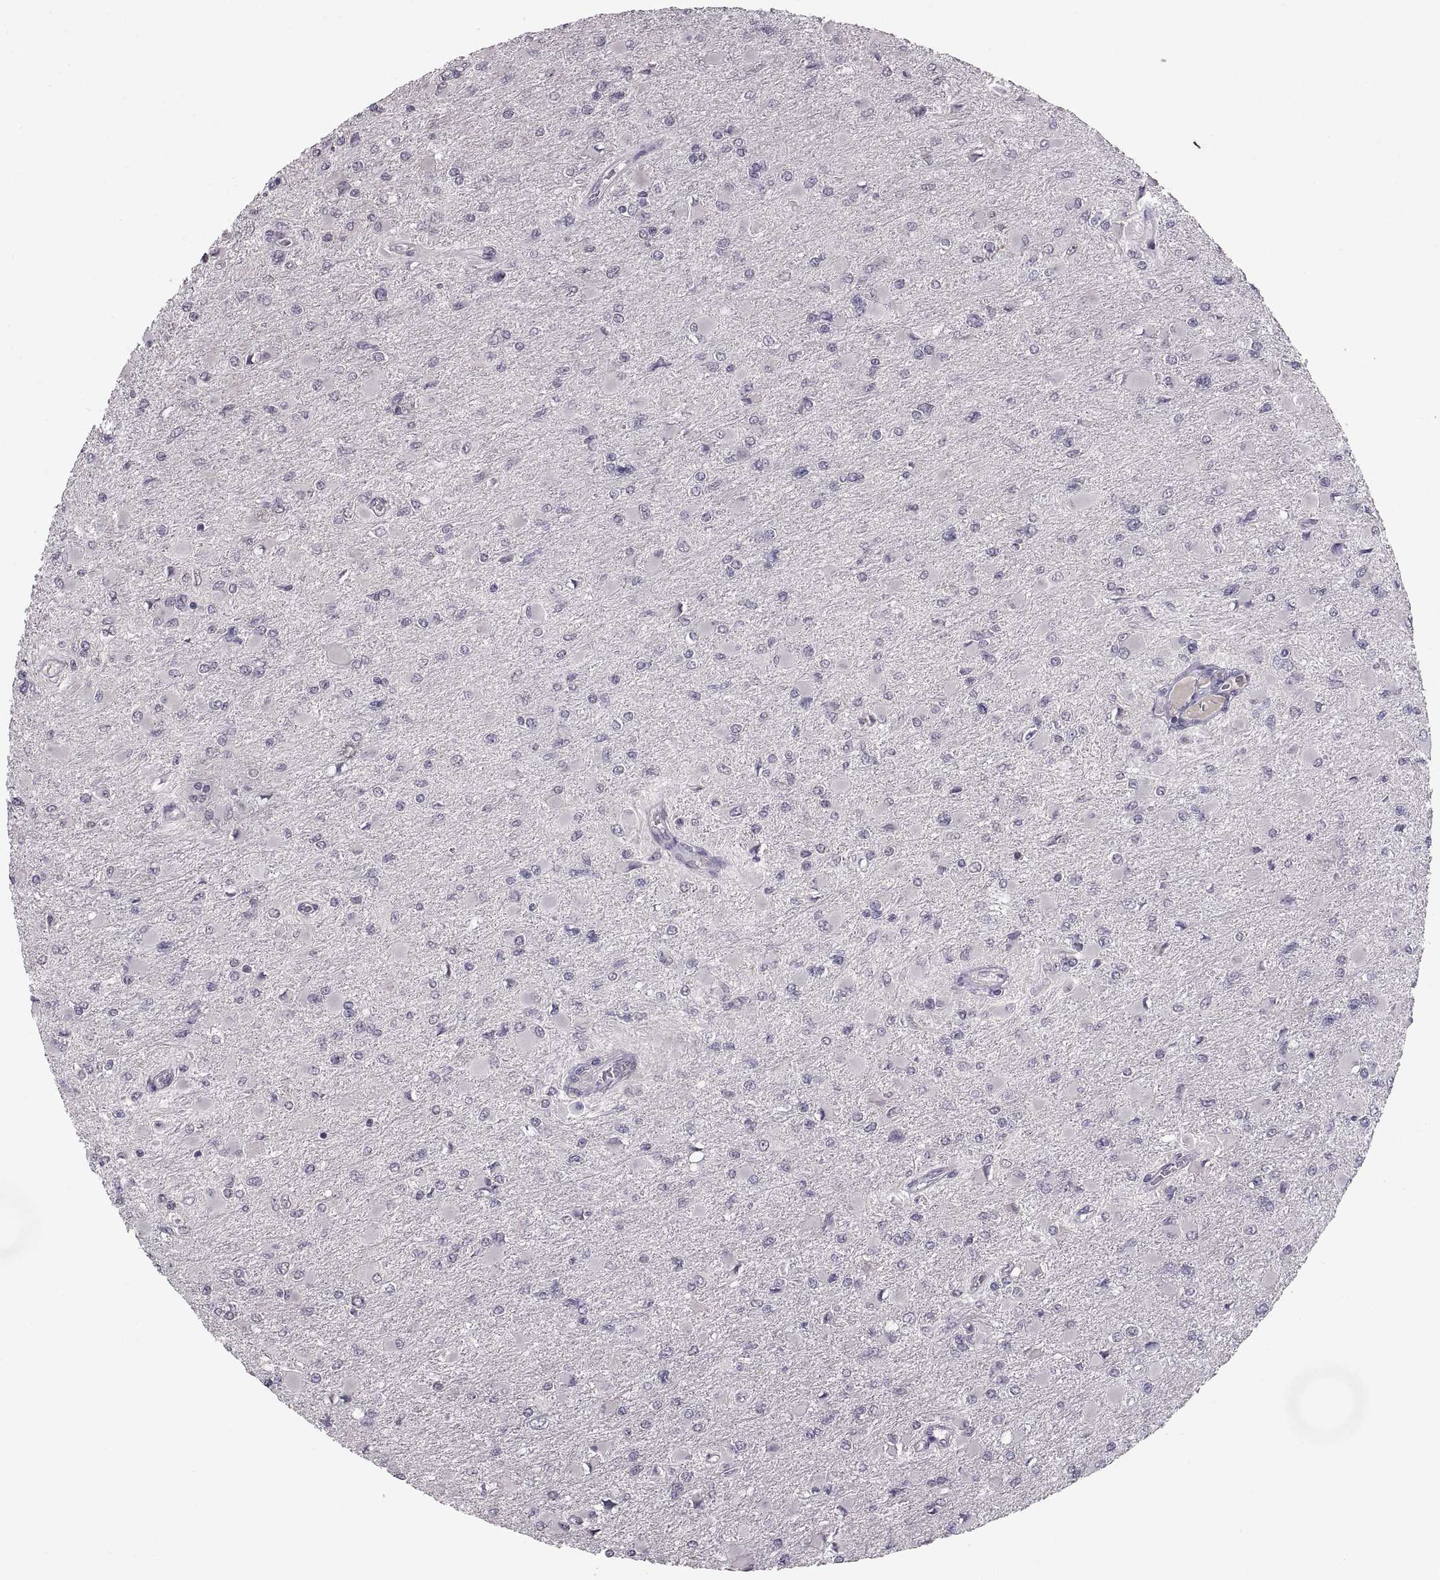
{"staining": {"intensity": "negative", "quantity": "none", "location": "none"}, "tissue": "glioma", "cell_type": "Tumor cells", "image_type": "cancer", "snomed": [{"axis": "morphology", "description": "Glioma, malignant, High grade"}, {"axis": "topography", "description": "Cerebral cortex"}], "caption": "A histopathology image of malignant glioma (high-grade) stained for a protein displays no brown staining in tumor cells. (DAB immunohistochemistry (IHC) visualized using brightfield microscopy, high magnification).", "gene": "PAX2", "patient": {"sex": "female", "age": 36}}